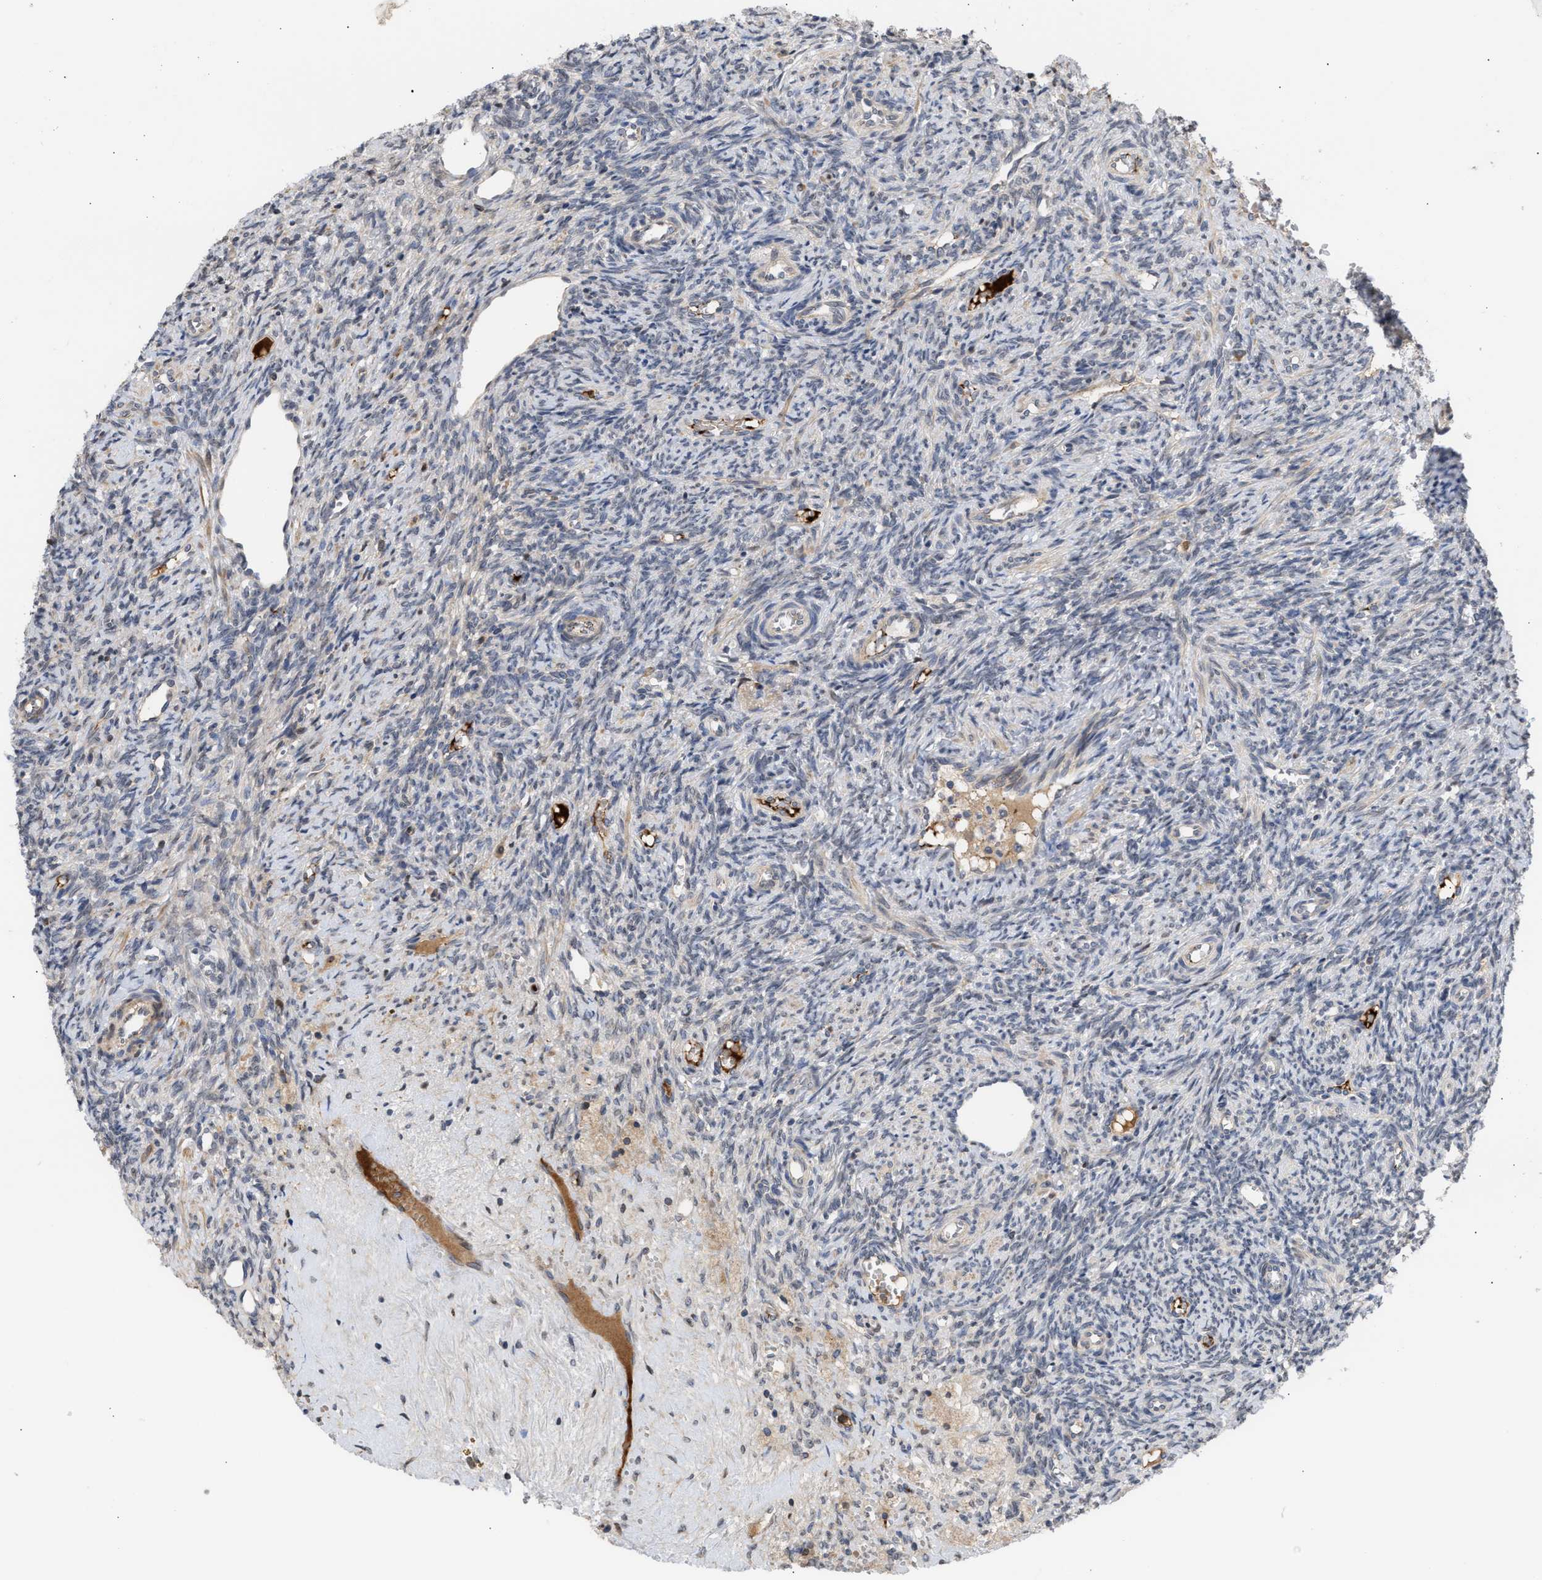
{"staining": {"intensity": "moderate", "quantity": ">75%", "location": "cytoplasmic/membranous"}, "tissue": "ovary", "cell_type": "Follicle cells", "image_type": "normal", "snomed": [{"axis": "morphology", "description": "Normal tissue, NOS"}, {"axis": "topography", "description": "Ovary"}], "caption": "Human ovary stained with a brown dye demonstrates moderate cytoplasmic/membranous positive expression in about >75% of follicle cells.", "gene": "NUP62", "patient": {"sex": "female", "age": 41}}